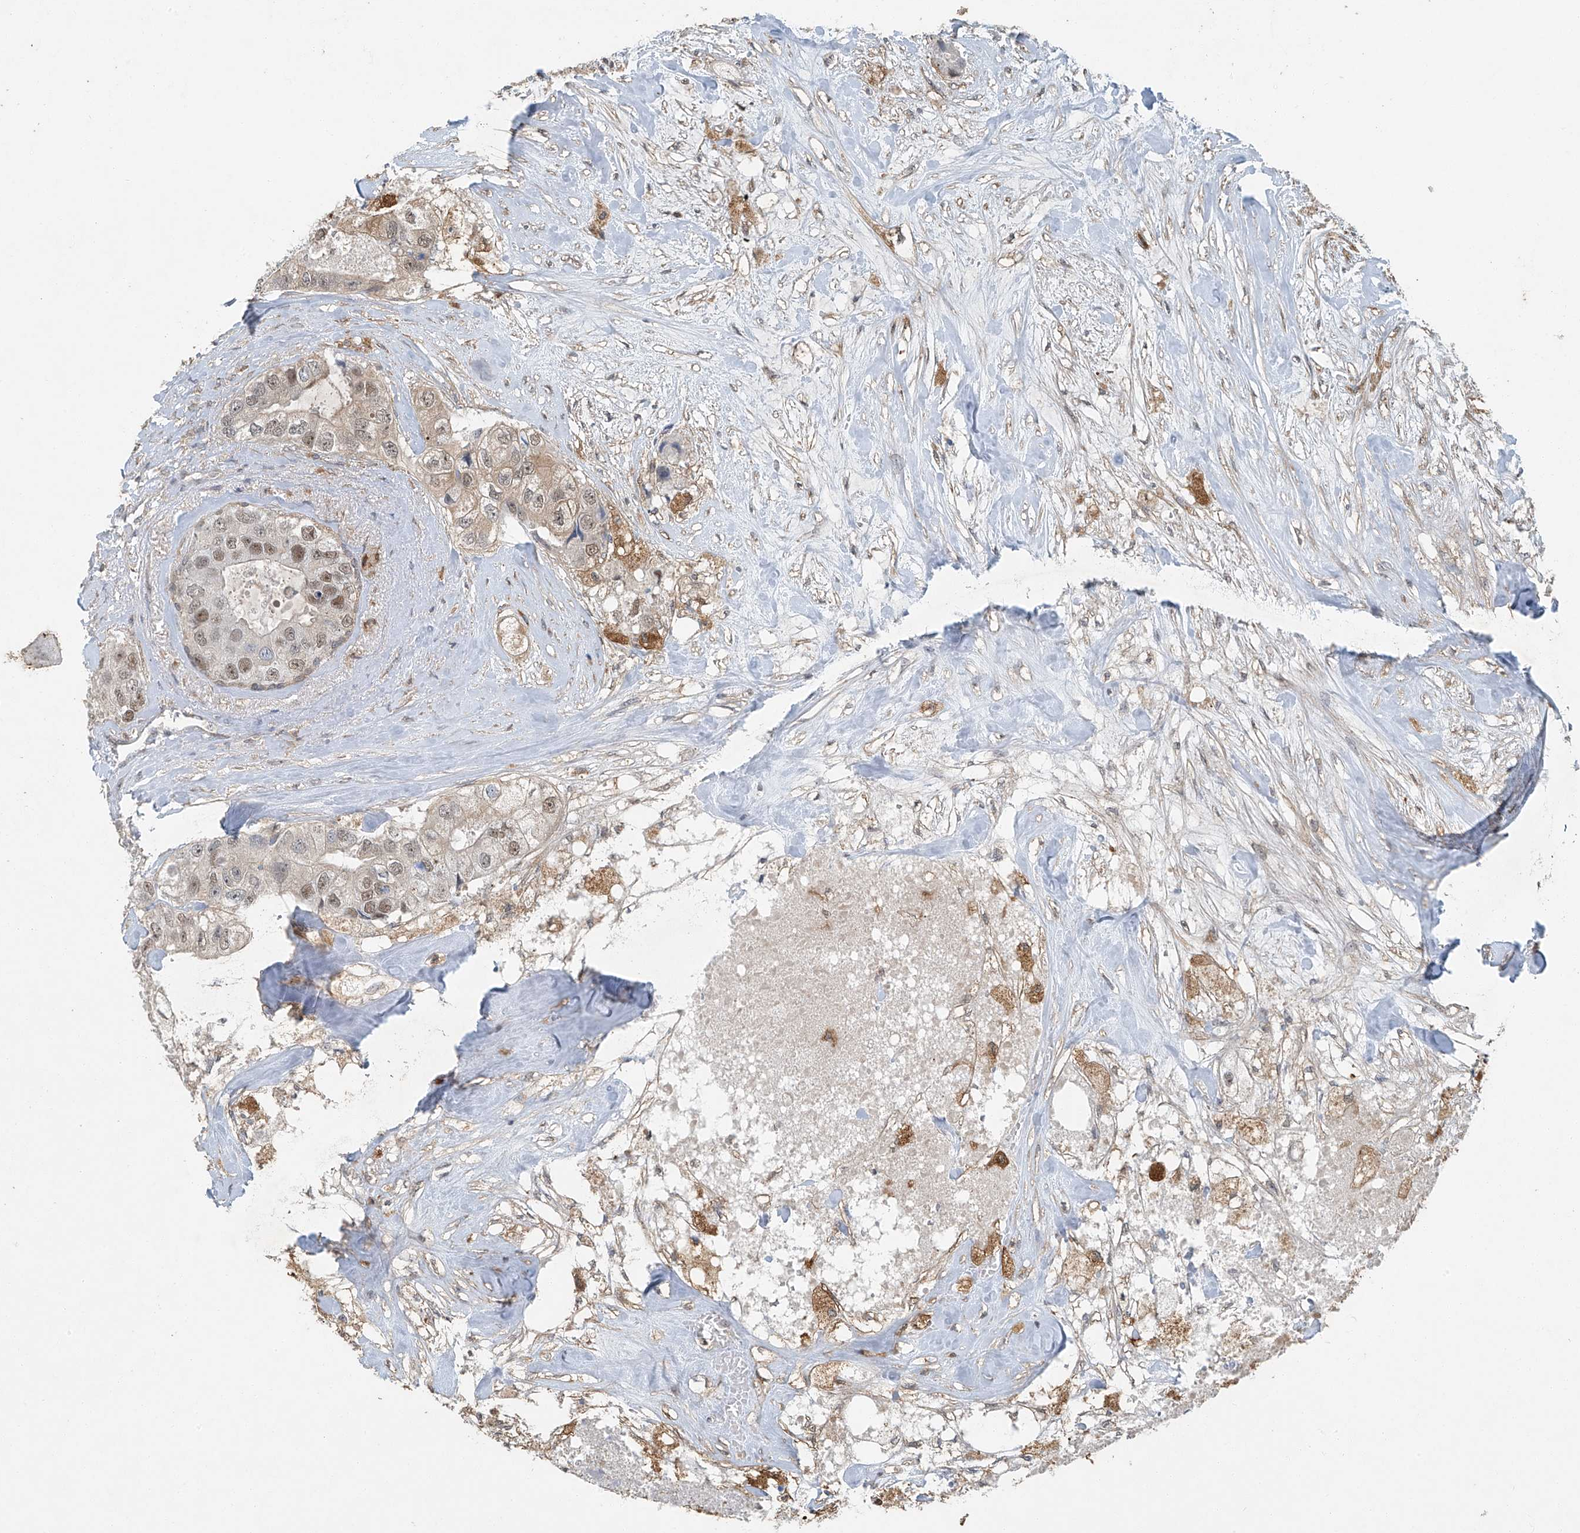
{"staining": {"intensity": "weak", "quantity": "25%-75%", "location": "nuclear"}, "tissue": "breast cancer", "cell_type": "Tumor cells", "image_type": "cancer", "snomed": [{"axis": "morphology", "description": "Duct carcinoma"}, {"axis": "topography", "description": "Breast"}], "caption": "A low amount of weak nuclear positivity is identified in approximately 25%-75% of tumor cells in breast cancer tissue. The staining was performed using DAB (3,3'-diaminobenzidine), with brown indicating positive protein expression. Nuclei are stained blue with hematoxylin.", "gene": "TAF8", "patient": {"sex": "female", "age": 62}}